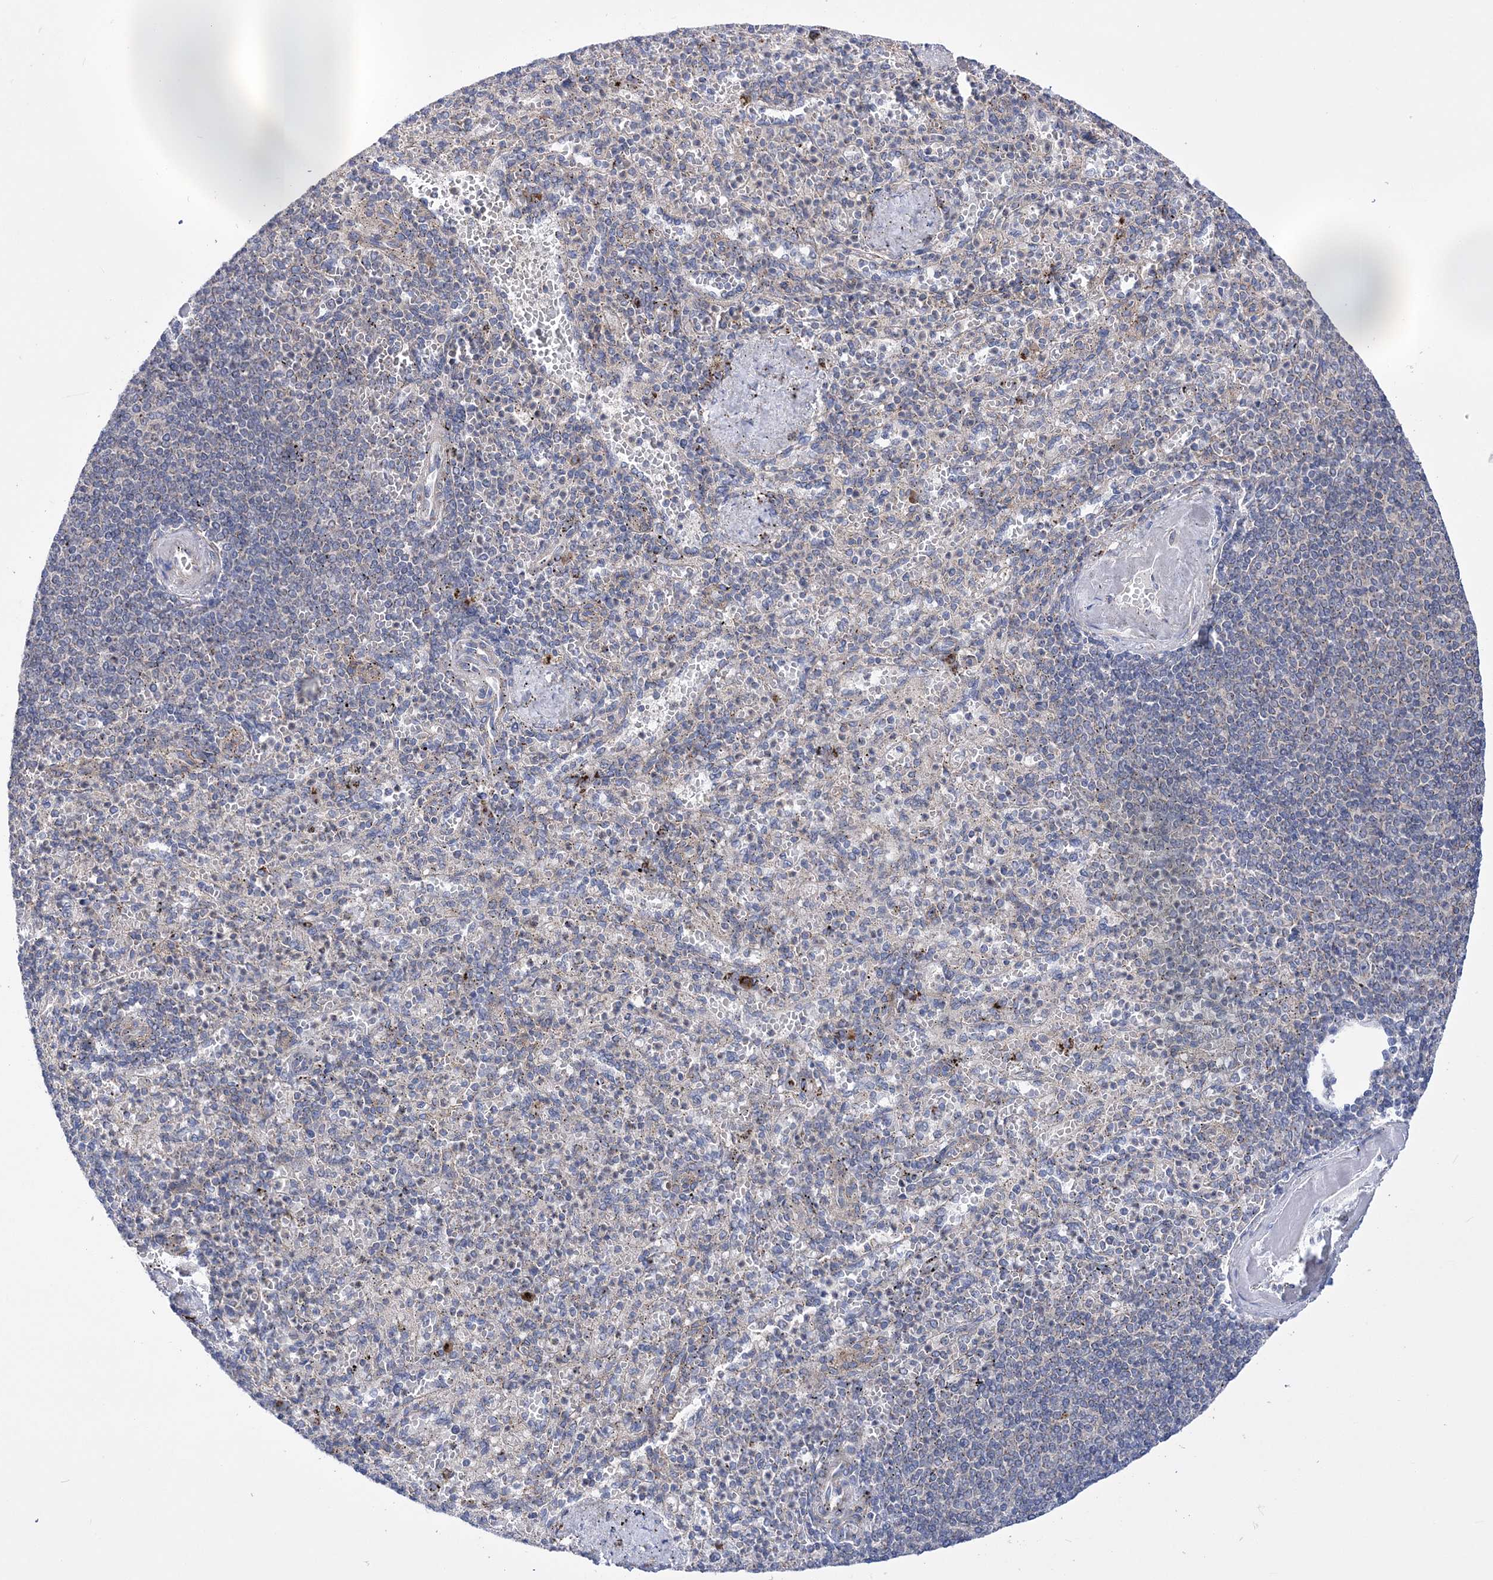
{"staining": {"intensity": "negative", "quantity": "none", "location": "none"}, "tissue": "spleen", "cell_type": "Cells in red pulp", "image_type": "normal", "snomed": [{"axis": "morphology", "description": "Normal tissue, NOS"}, {"axis": "topography", "description": "Spleen"}], "caption": "IHC of unremarkable human spleen demonstrates no expression in cells in red pulp. (Stains: DAB immunohistochemistry (IHC) with hematoxylin counter stain, Microscopy: brightfield microscopy at high magnification).", "gene": "COPB2", "patient": {"sex": "female", "age": 74}}